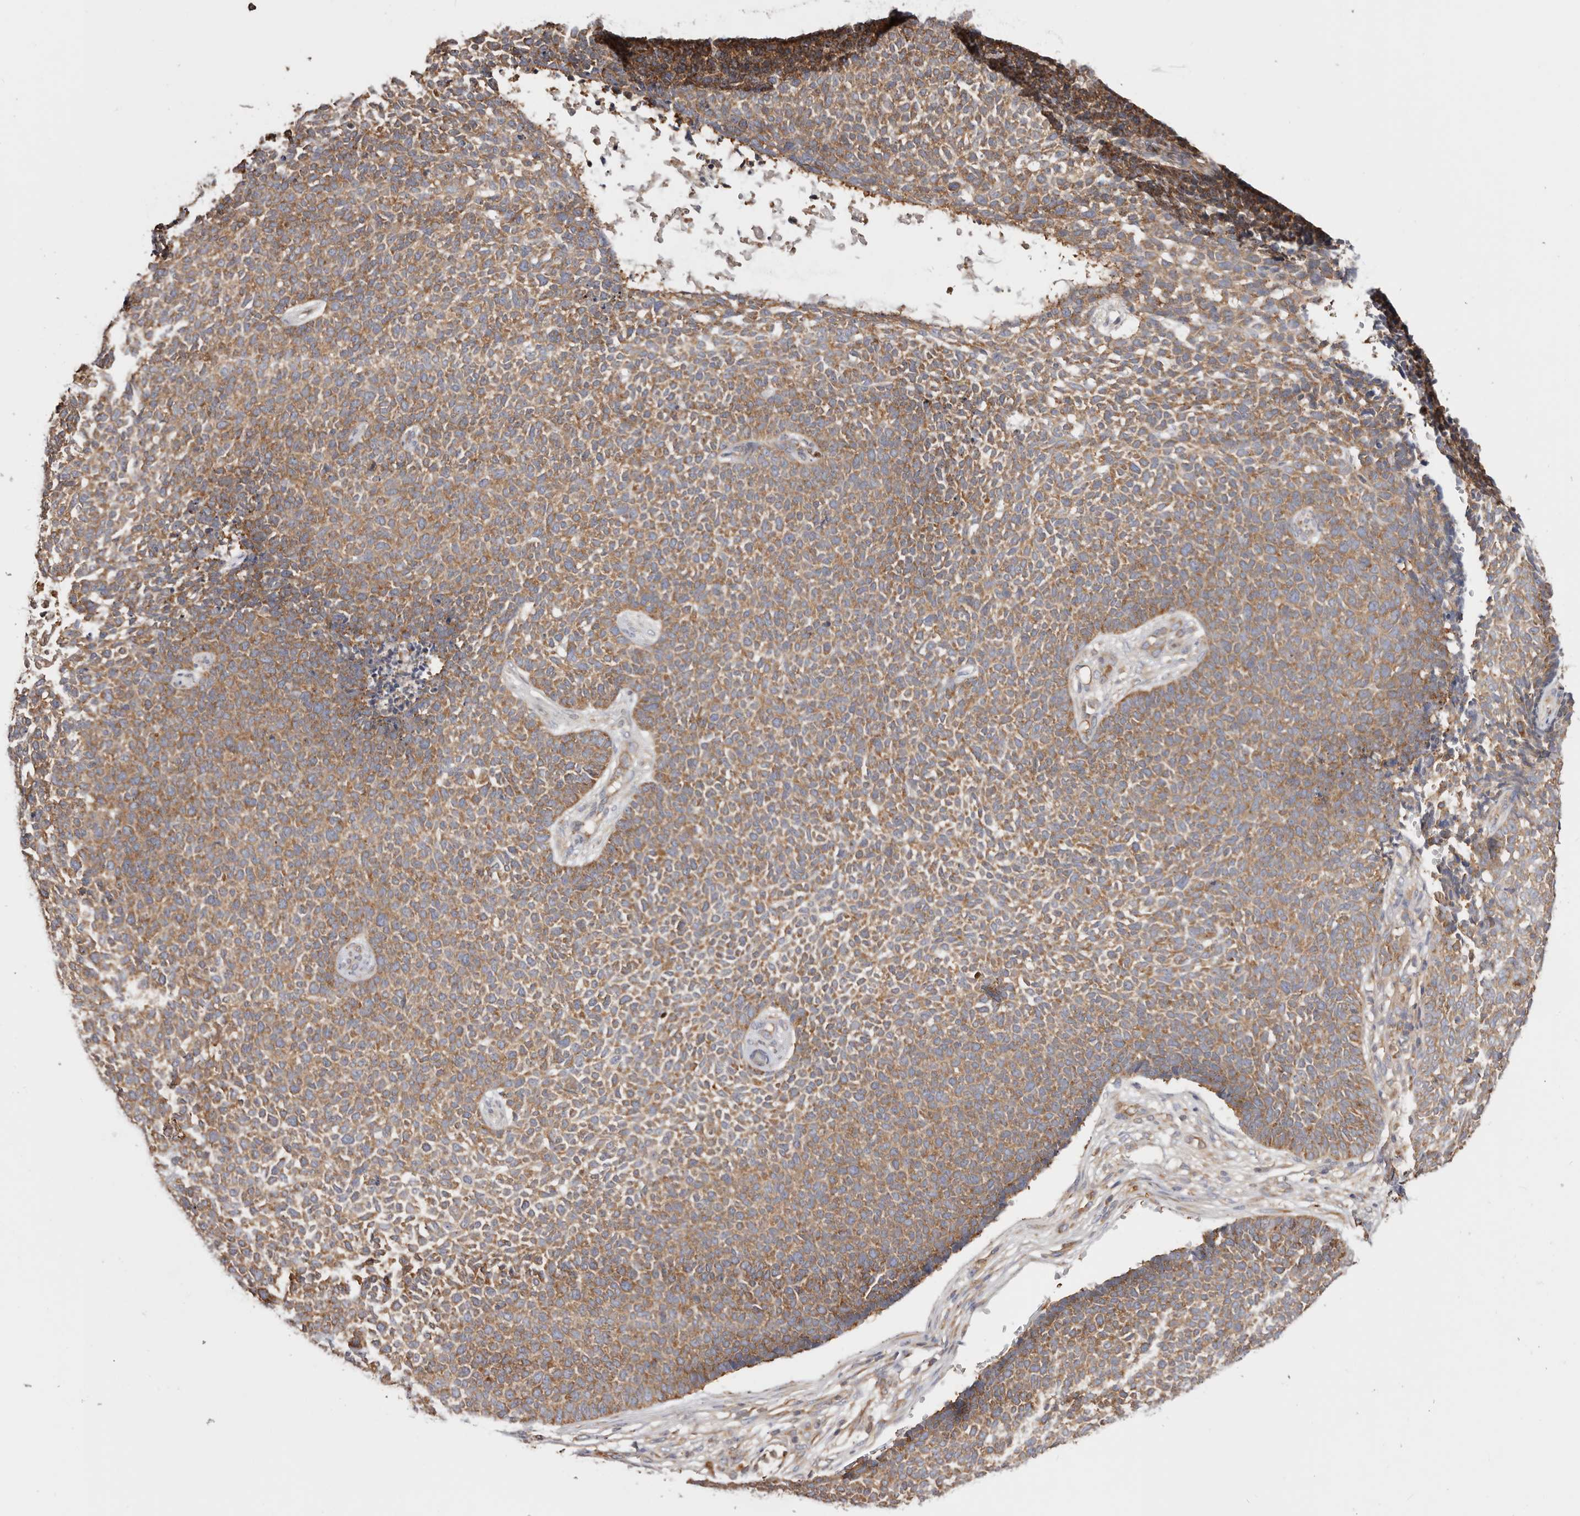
{"staining": {"intensity": "moderate", "quantity": ">75%", "location": "cytoplasmic/membranous"}, "tissue": "skin cancer", "cell_type": "Tumor cells", "image_type": "cancer", "snomed": [{"axis": "morphology", "description": "Basal cell carcinoma"}, {"axis": "topography", "description": "Skin"}], "caption": "A brown stain labels moderate cytoplasmic/membranous positivity of a protein in human skin basal cell carcinoma tumor cells.", "gene": "EPRS1", "patient": {"sex": "female", "age": 84}}